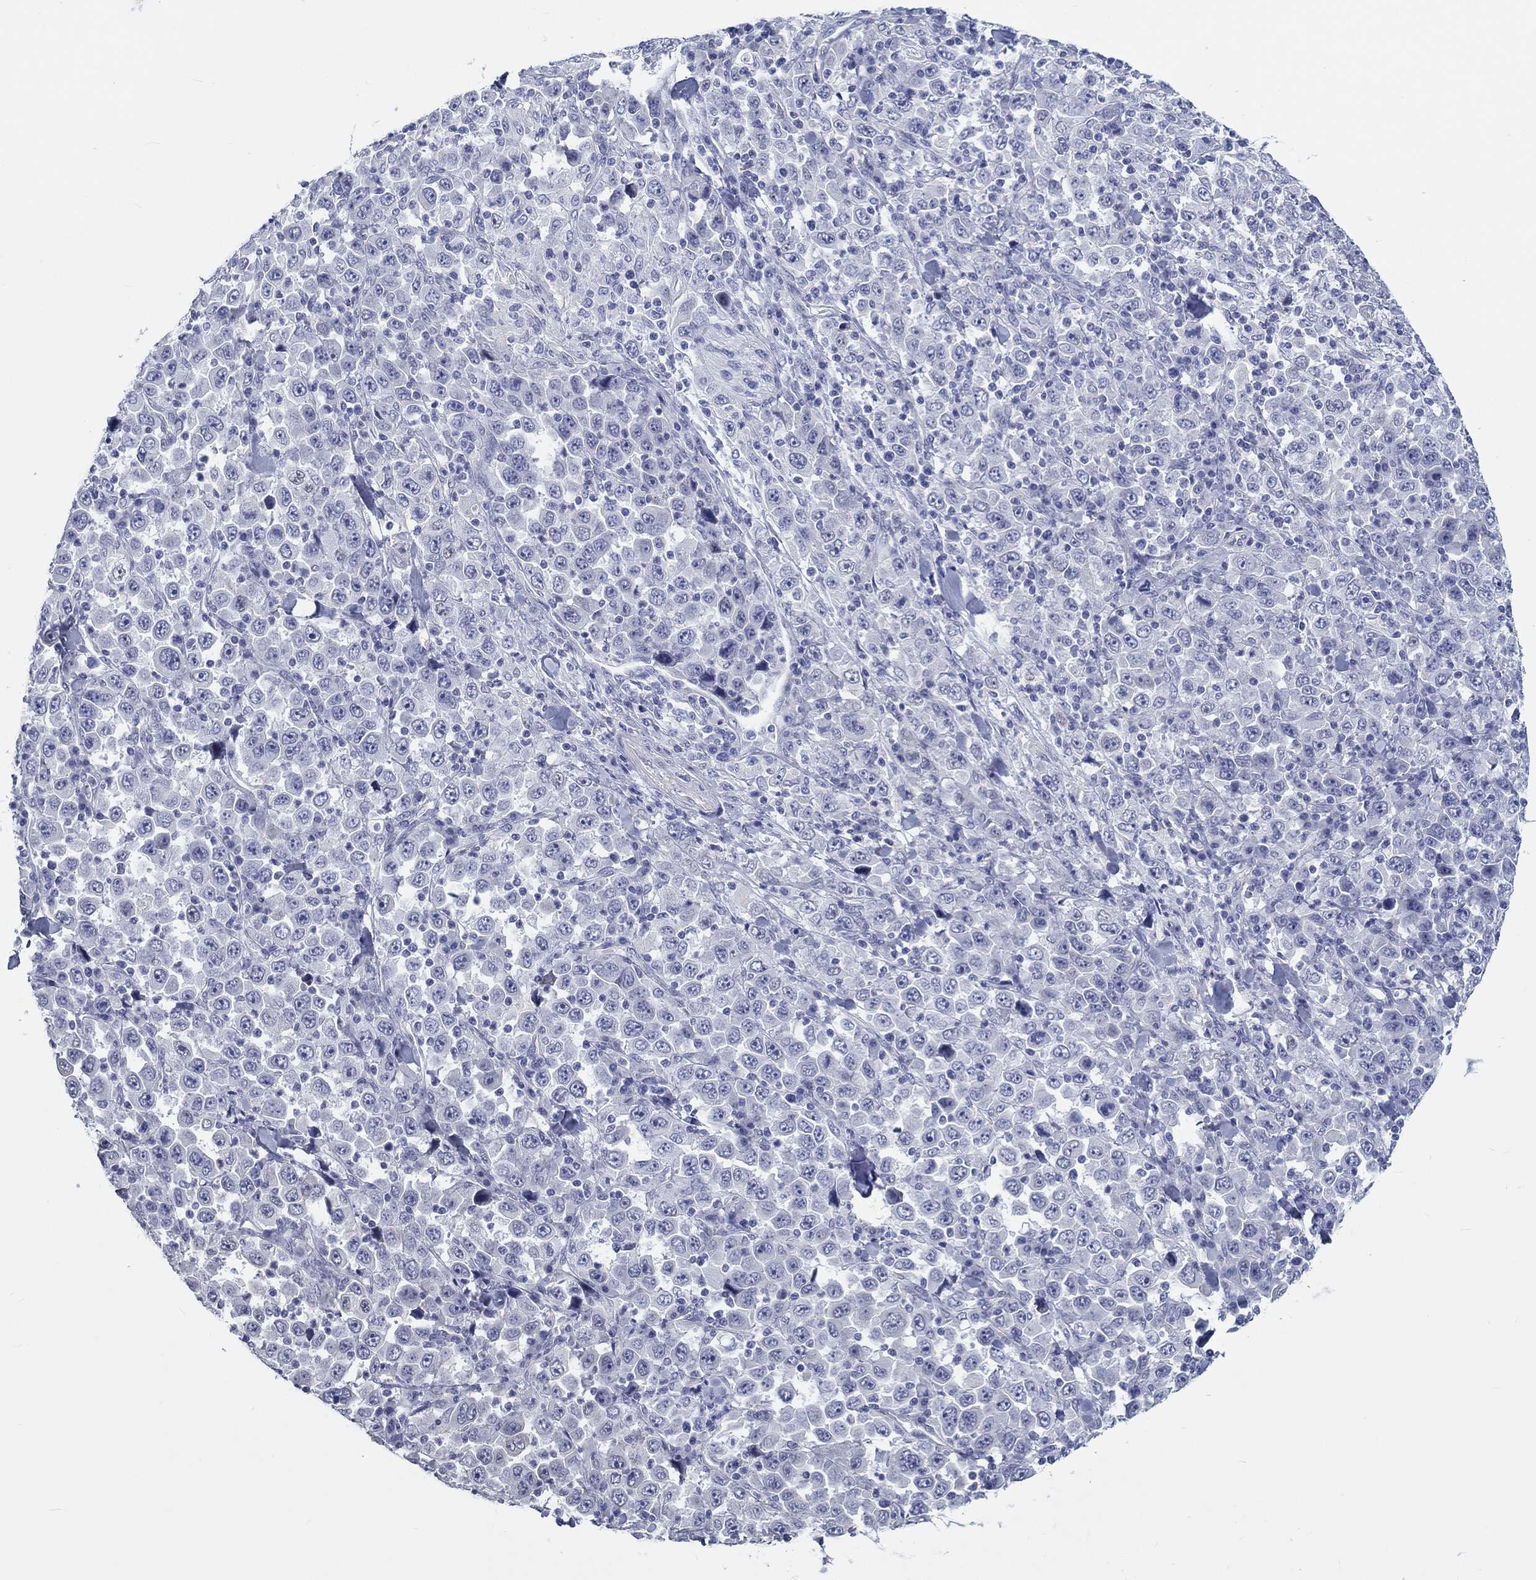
{"staining": {"intensity": "negative", "quantity": "none", "location": "none"}, "tissue": "stomach cancer", "cell_type": "Tumor cells", "image_type": "cancer", "snomed": [{"axis": "morphology", "description": "Normal tissue, NOS"}, {"axis": "morphology", "description": "Adenocarcinoma, NOS"}, {"axis": "topography", "description": "Stomach, upper"}, {"axis": "topography", "description": "Stomach"}], "caption": "Tumor cells are negative for brown protein staining in stomach cancer.", "gene": "CRYGD", "patient": {"sex": "male", "age": 59}}